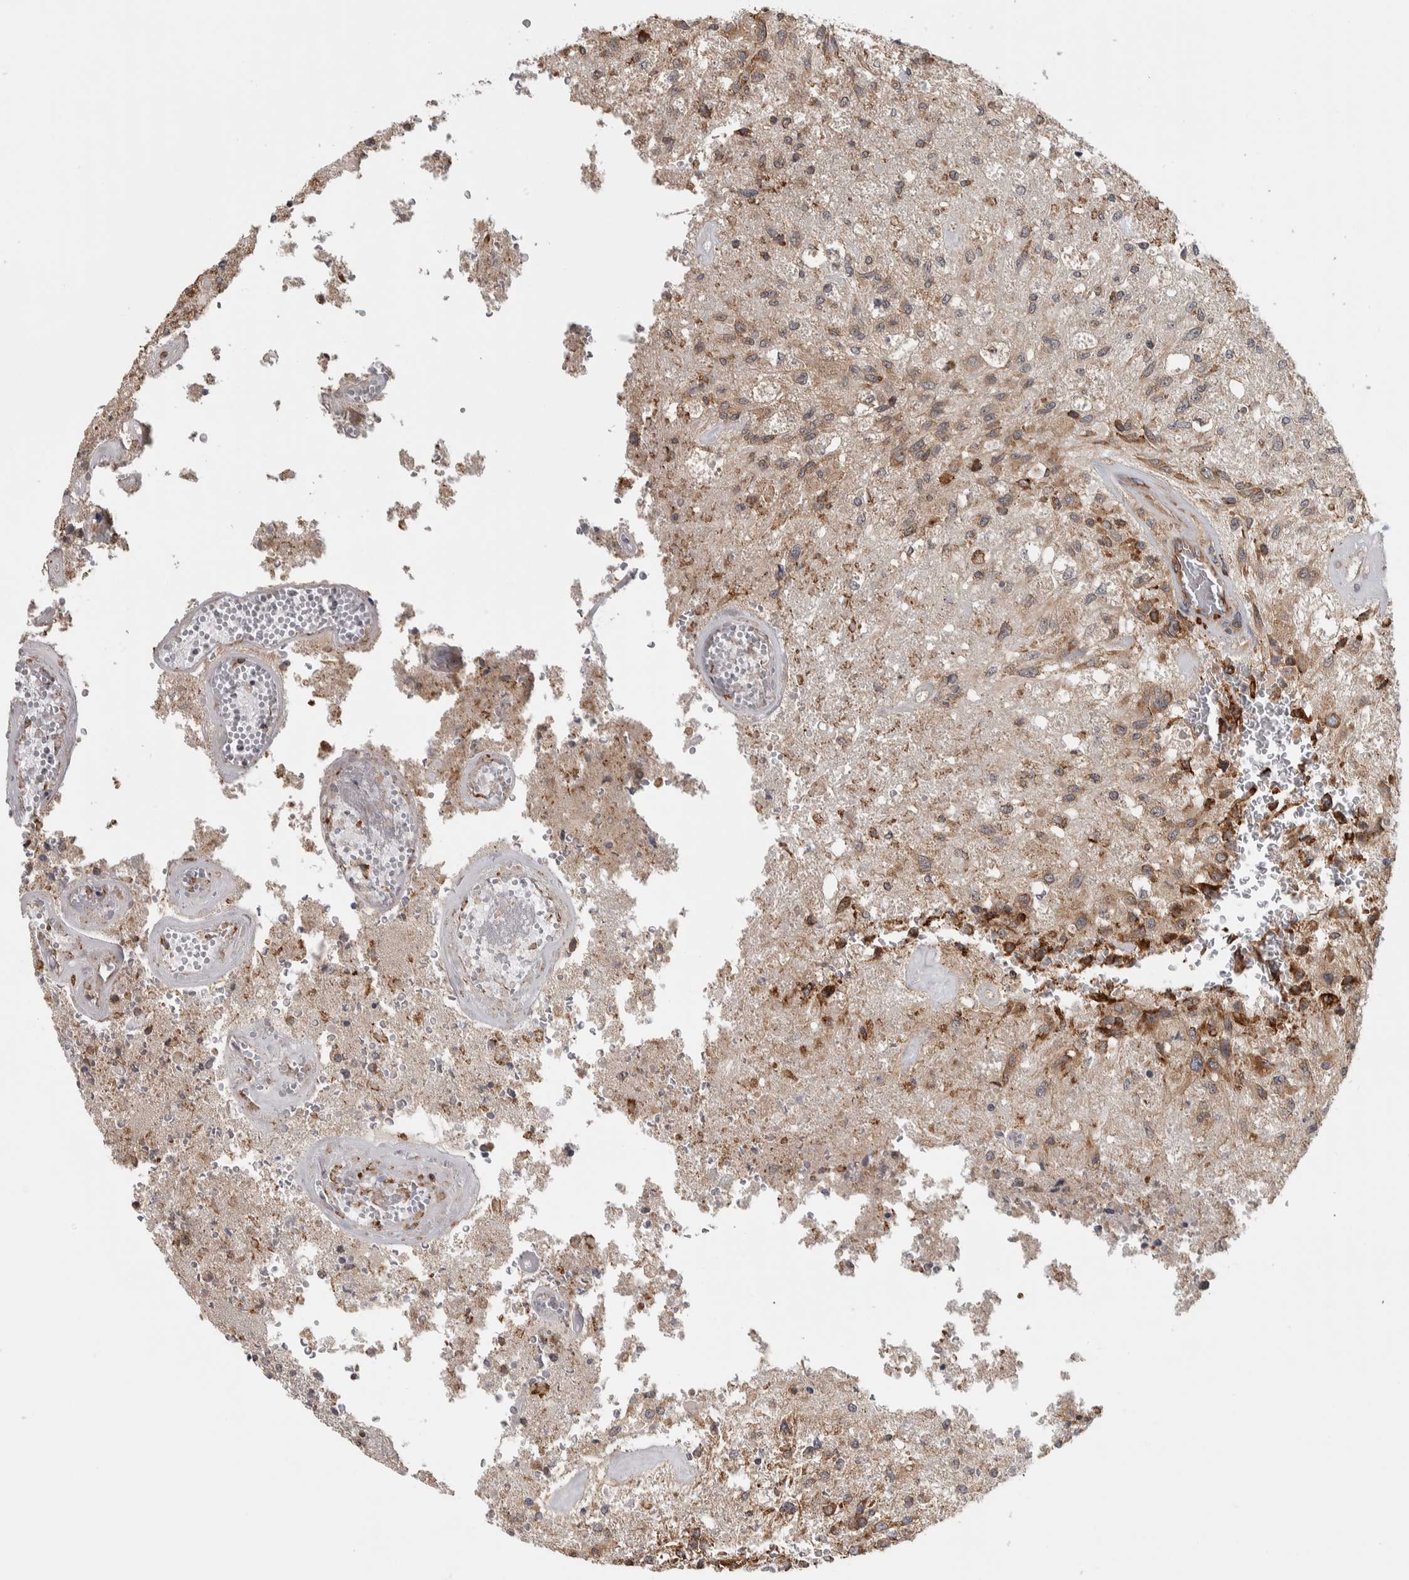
{"staining": {"intensity": "moderate", "quantity": "<25%", "location": "cytoplasmic/membranous"}, "tissue": "glioma", "cell_type": "Tumor cells", "image_type": "cancer", "snomed": [{"axis": "morphology", "description": "Normal tissue, NOS"}, {"axis": "morphology", "description": "Glioma, malignant, High grade"}, {"axis": "topography", "description": "Cerebral cortex"}], "caption": "Malignant high-grade glioma stained for a protein (brown) shows moderate cytoplasmic/membranous positive expression in about <25% of tumor cells.", "gene": "EIF3H", "patient": {"sex": "male", "age": 77}}